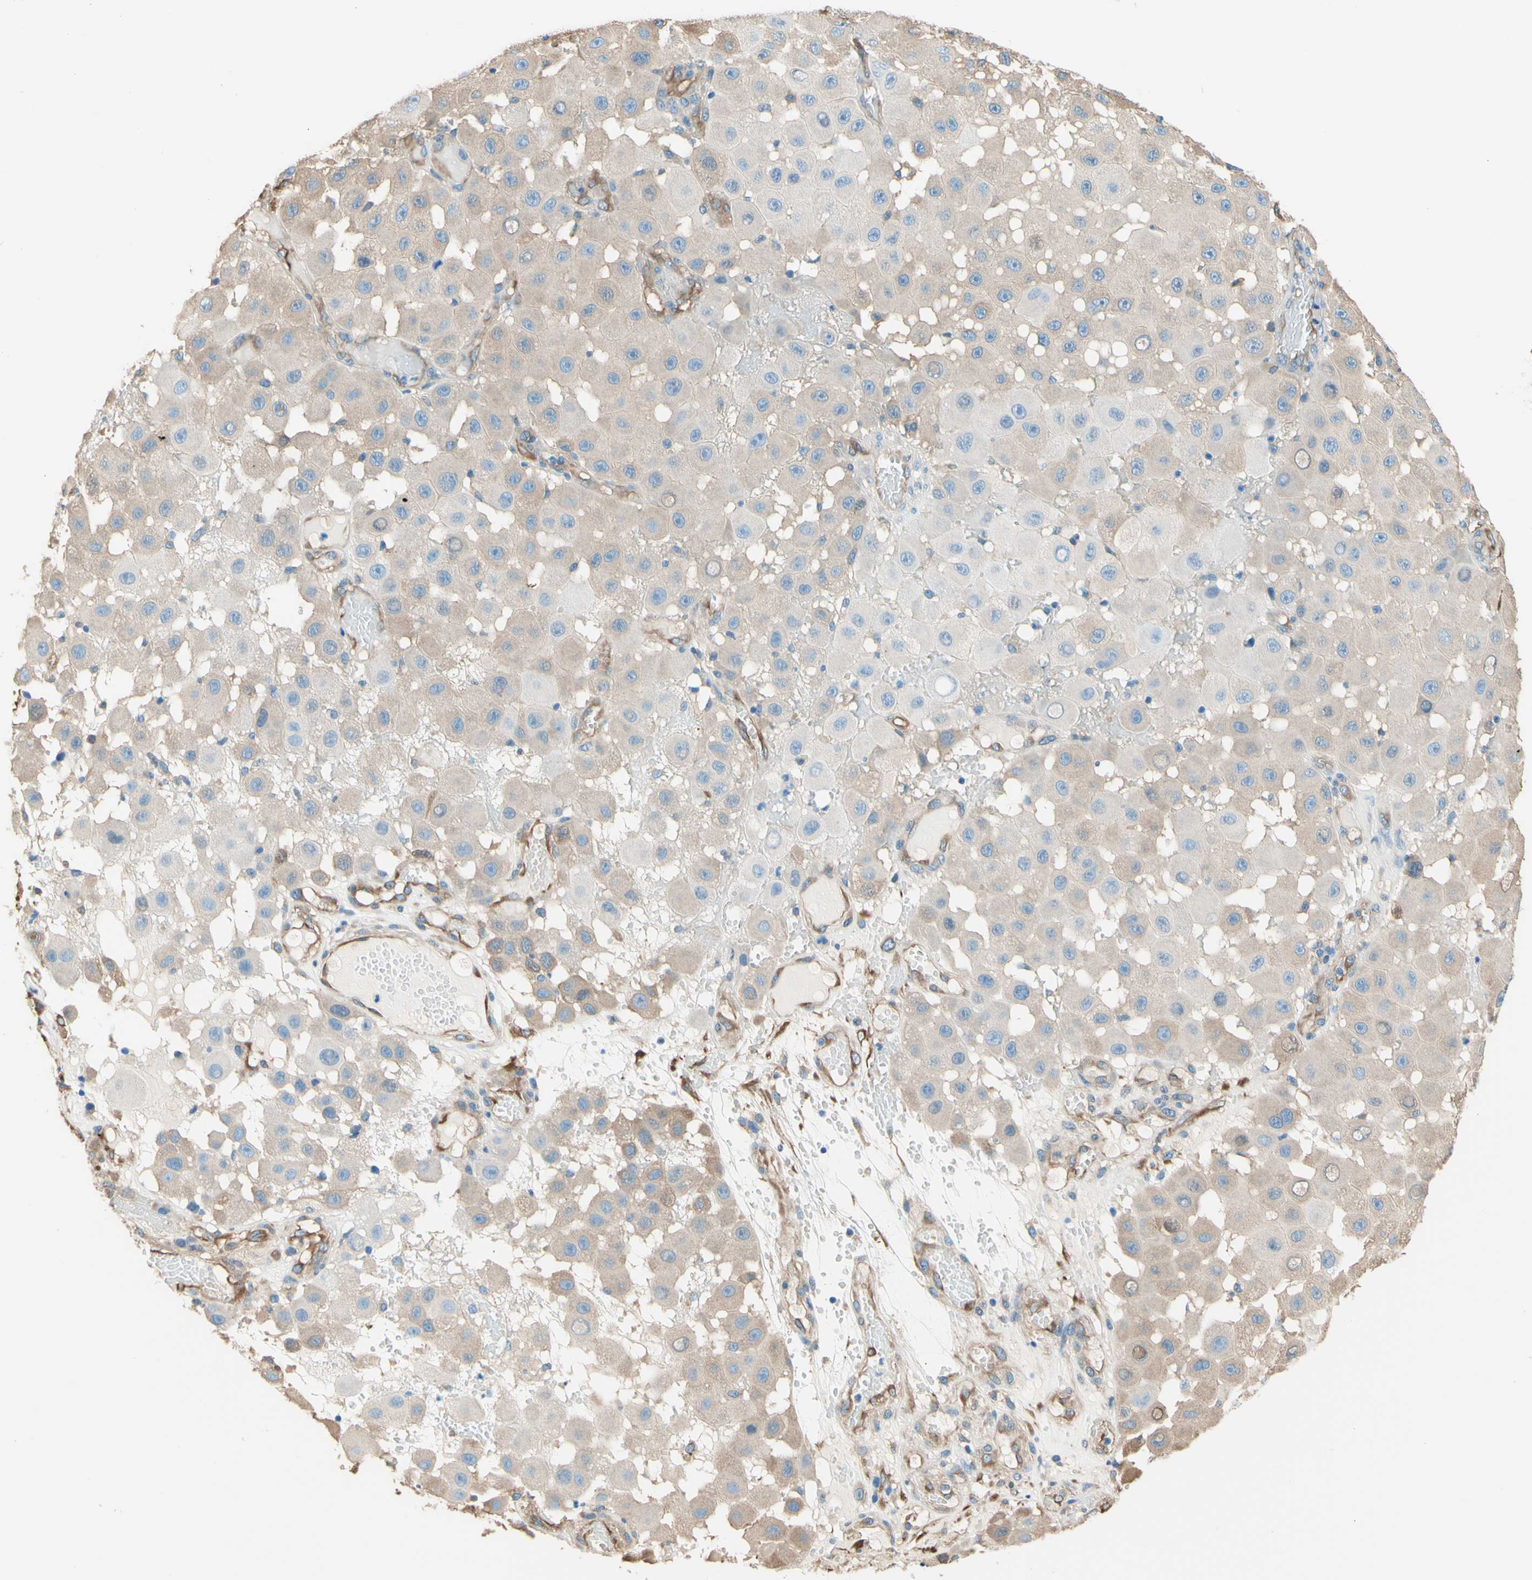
{"staining": {"intensity": "weak", "quantity": ">75%", "location": "cytoplasmic/membranous"}, "tissue": "melanoma", "cell_type": "Tumor cells", "image_type": "cancer", "snomed": [{"axis": "morphology", "description": "Malignant melanoma, NOS"}, {"axis": "topography", "description": "Skin"}], "caption": "High-power microscopy captured an IHC histopathology image of malignant melanoma, revealing weak cytoplasmic/membranous expression in about >75% of tumor cells.", "gene": "DPYSL3", "patient": {"sex": "female", "age": 81}}